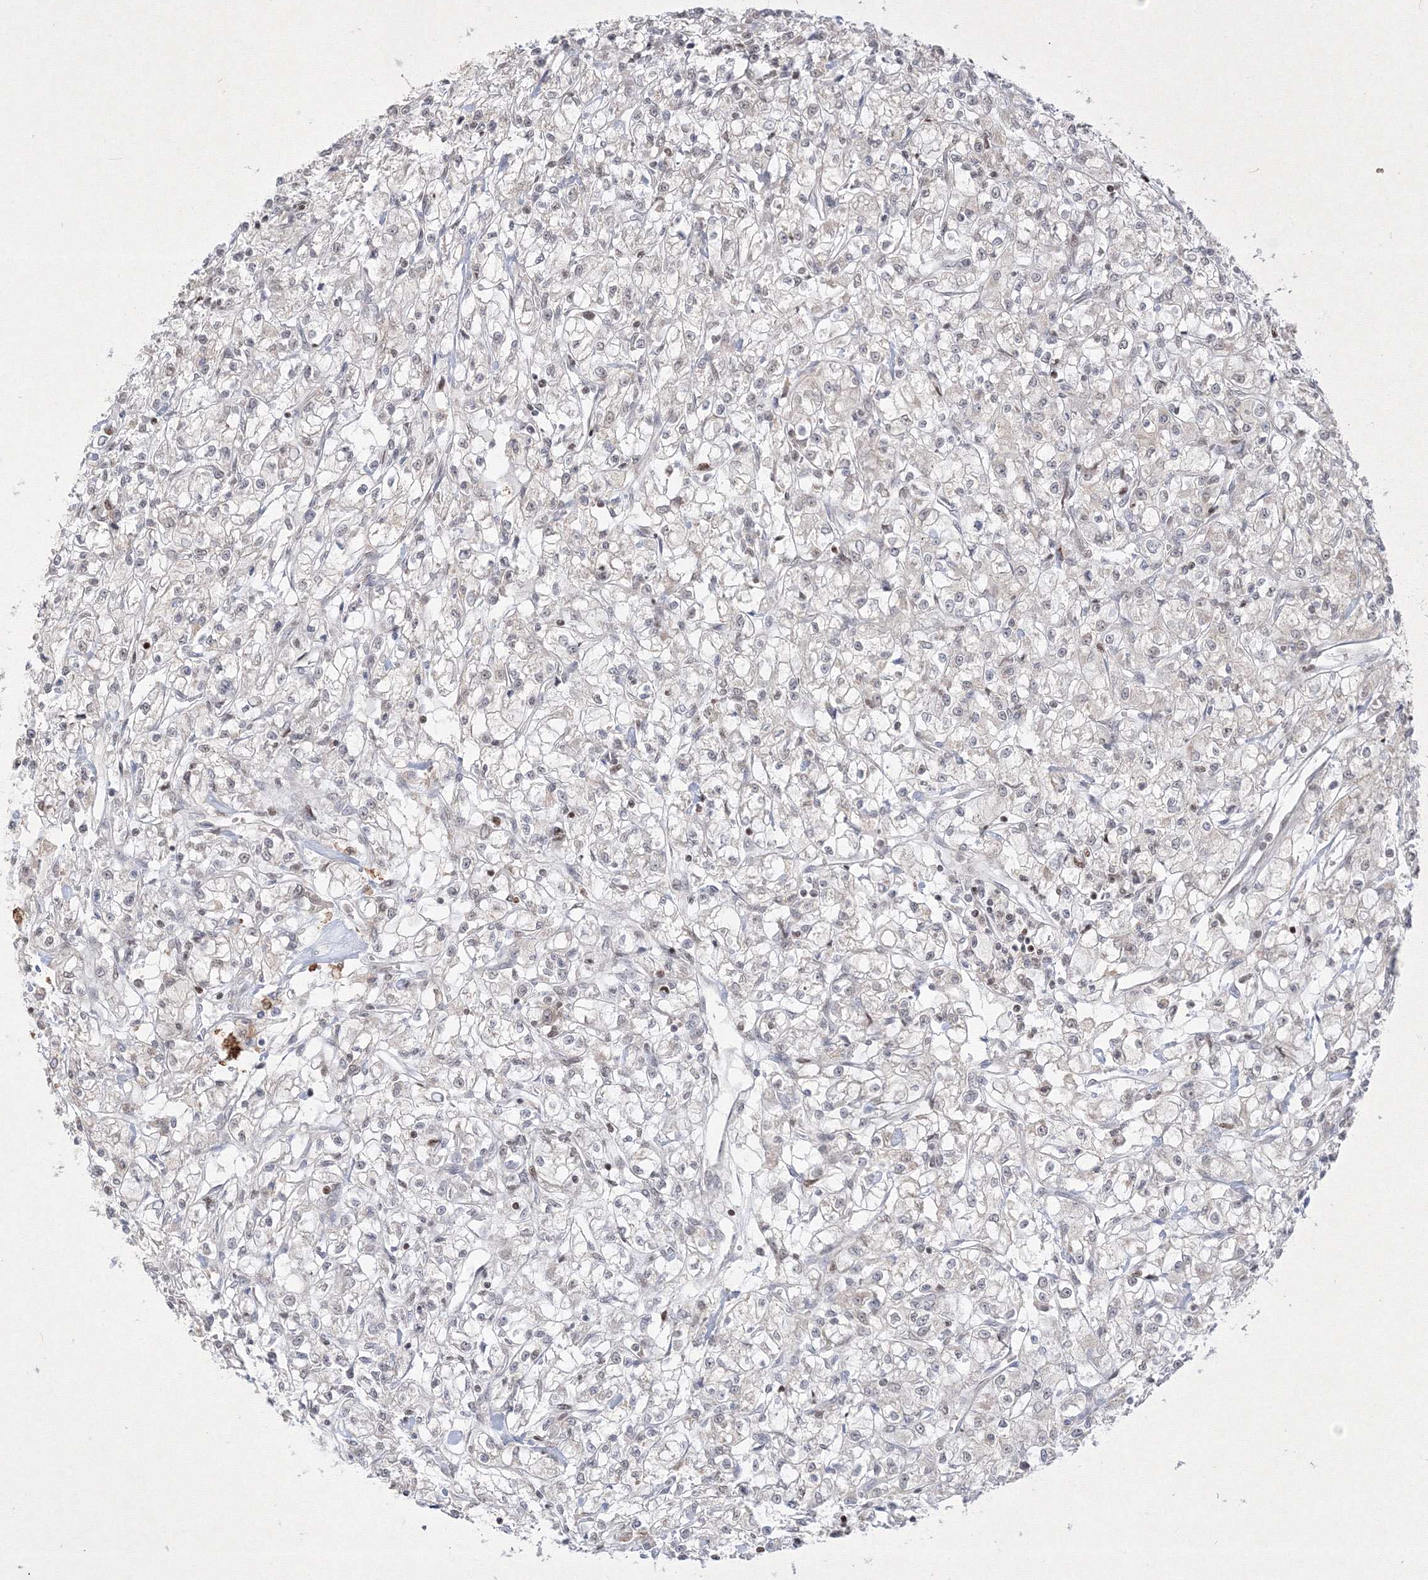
{"staining": {"intensity": "negative", "quantity": "none", "location": "none"}, "tissue": "renal cancer", "cell_type": "Tumor cells", "image_type": "cancer", "snomed": [{"axis": "morphology", "description": "Adenocarcinoma, NOS"}, {"axis": "topography", "description": "Kidney"}], "caption": "Micrograph shows no significant protein positivity in tumor cells of adenocarcinoma (renal).", "gene": "TAB1", "patient": {"sex": "female", "age": 59}}